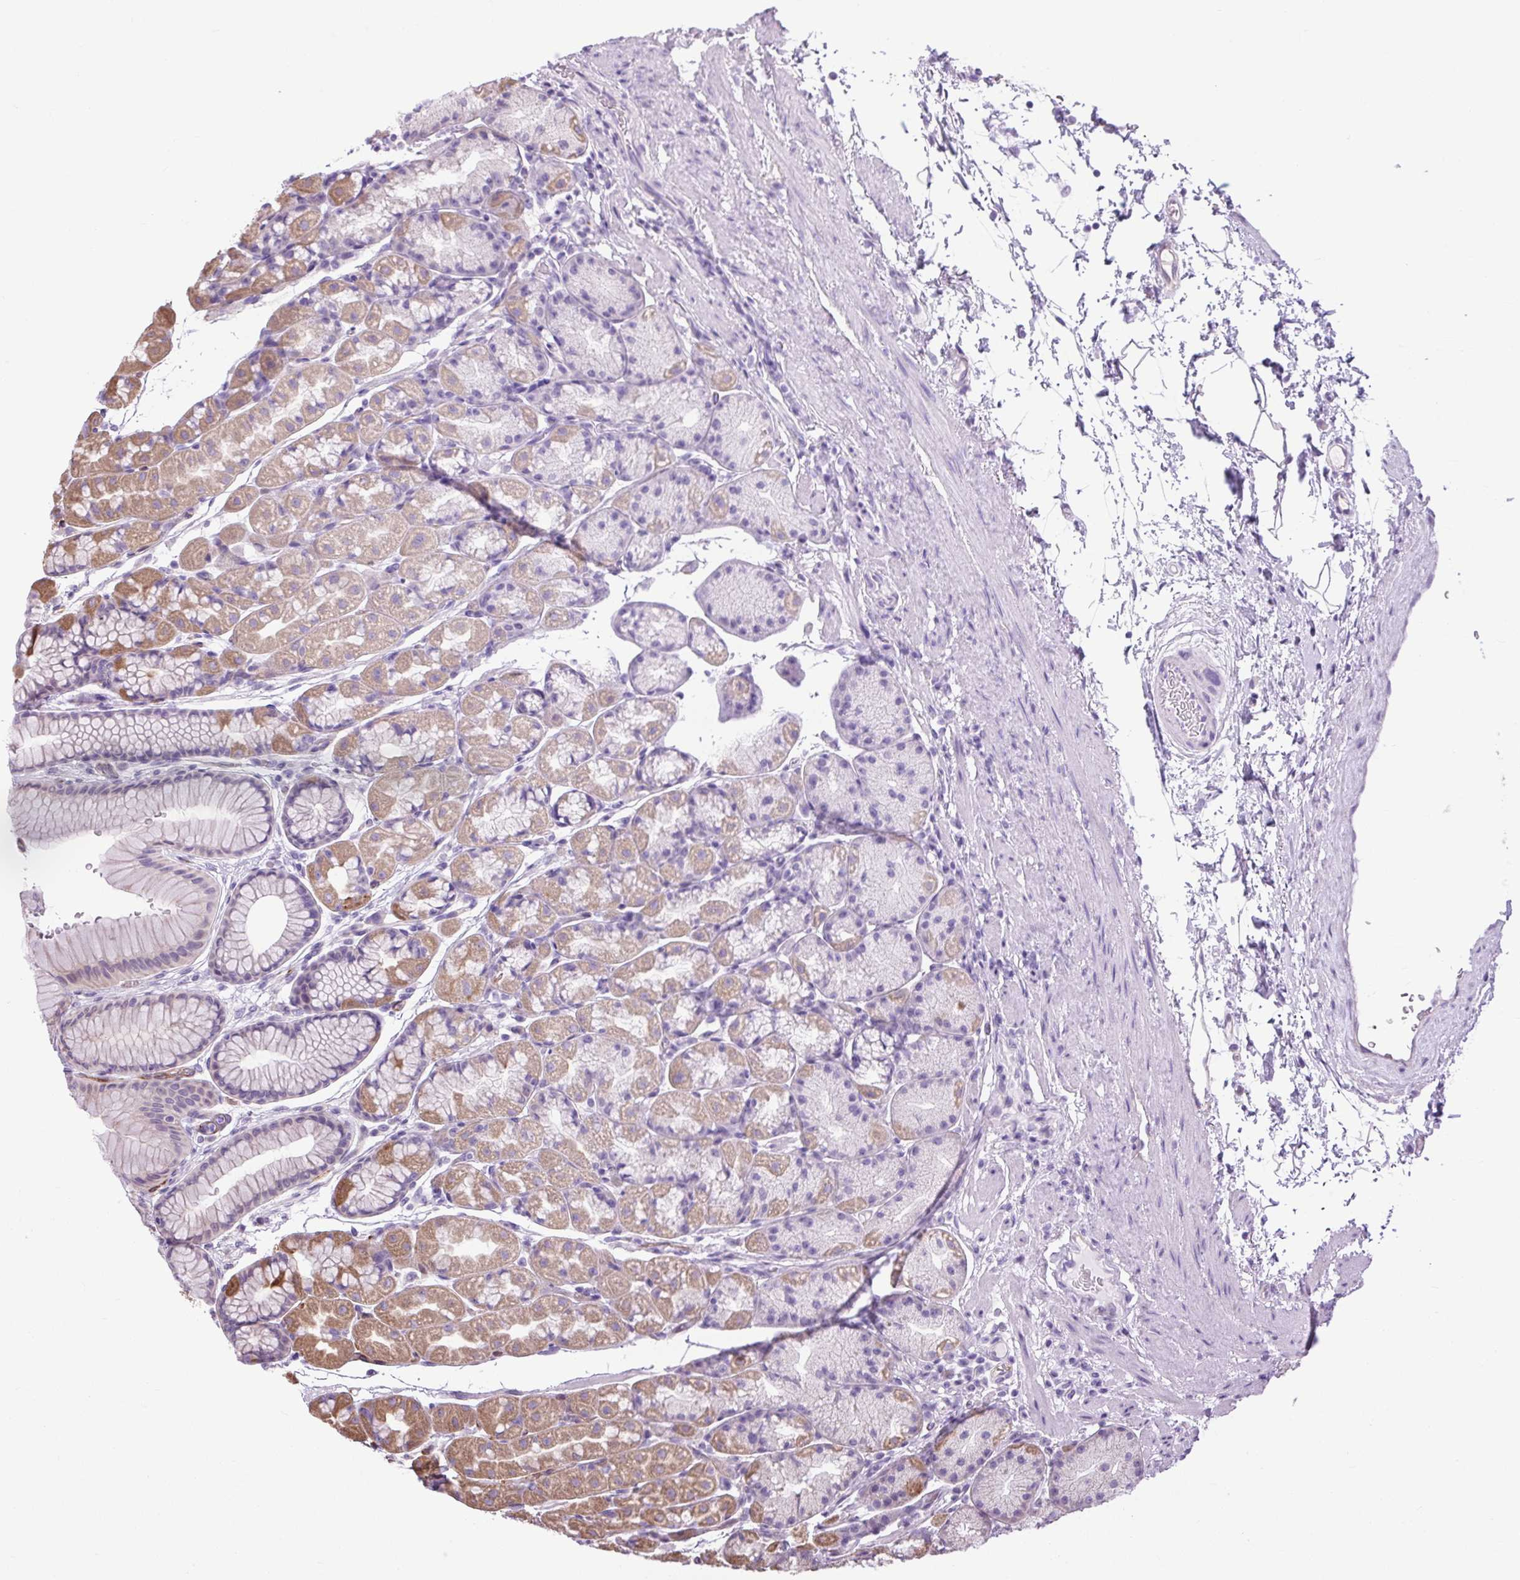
{"staining": {"intensity": "moderate", "quantity": "<25%", "location": "cytoplasmic/membranous"}, "tissue": "stomach", "cell_type": "Glandular cells", "image_type": "normal", "snomed": [{"axis": "morphology", "description": "Normal tissue, NOS"}, {"axis": "topography", "description": "Stomach, lower"}], "caption": "Immunohistochemical staining of unremarkable stomach displays low levels of moderate cytoplasmic/membranous positivity in approximately <25% of glandular cells. Using DAB (3,3'-diaminobenzidine) (brown) and hematoxylin (blue) stains, captured at high magnification using brightfield microscopy.", "gene": "RNASE10", "patient": {"sex": "male", "age": 67}}